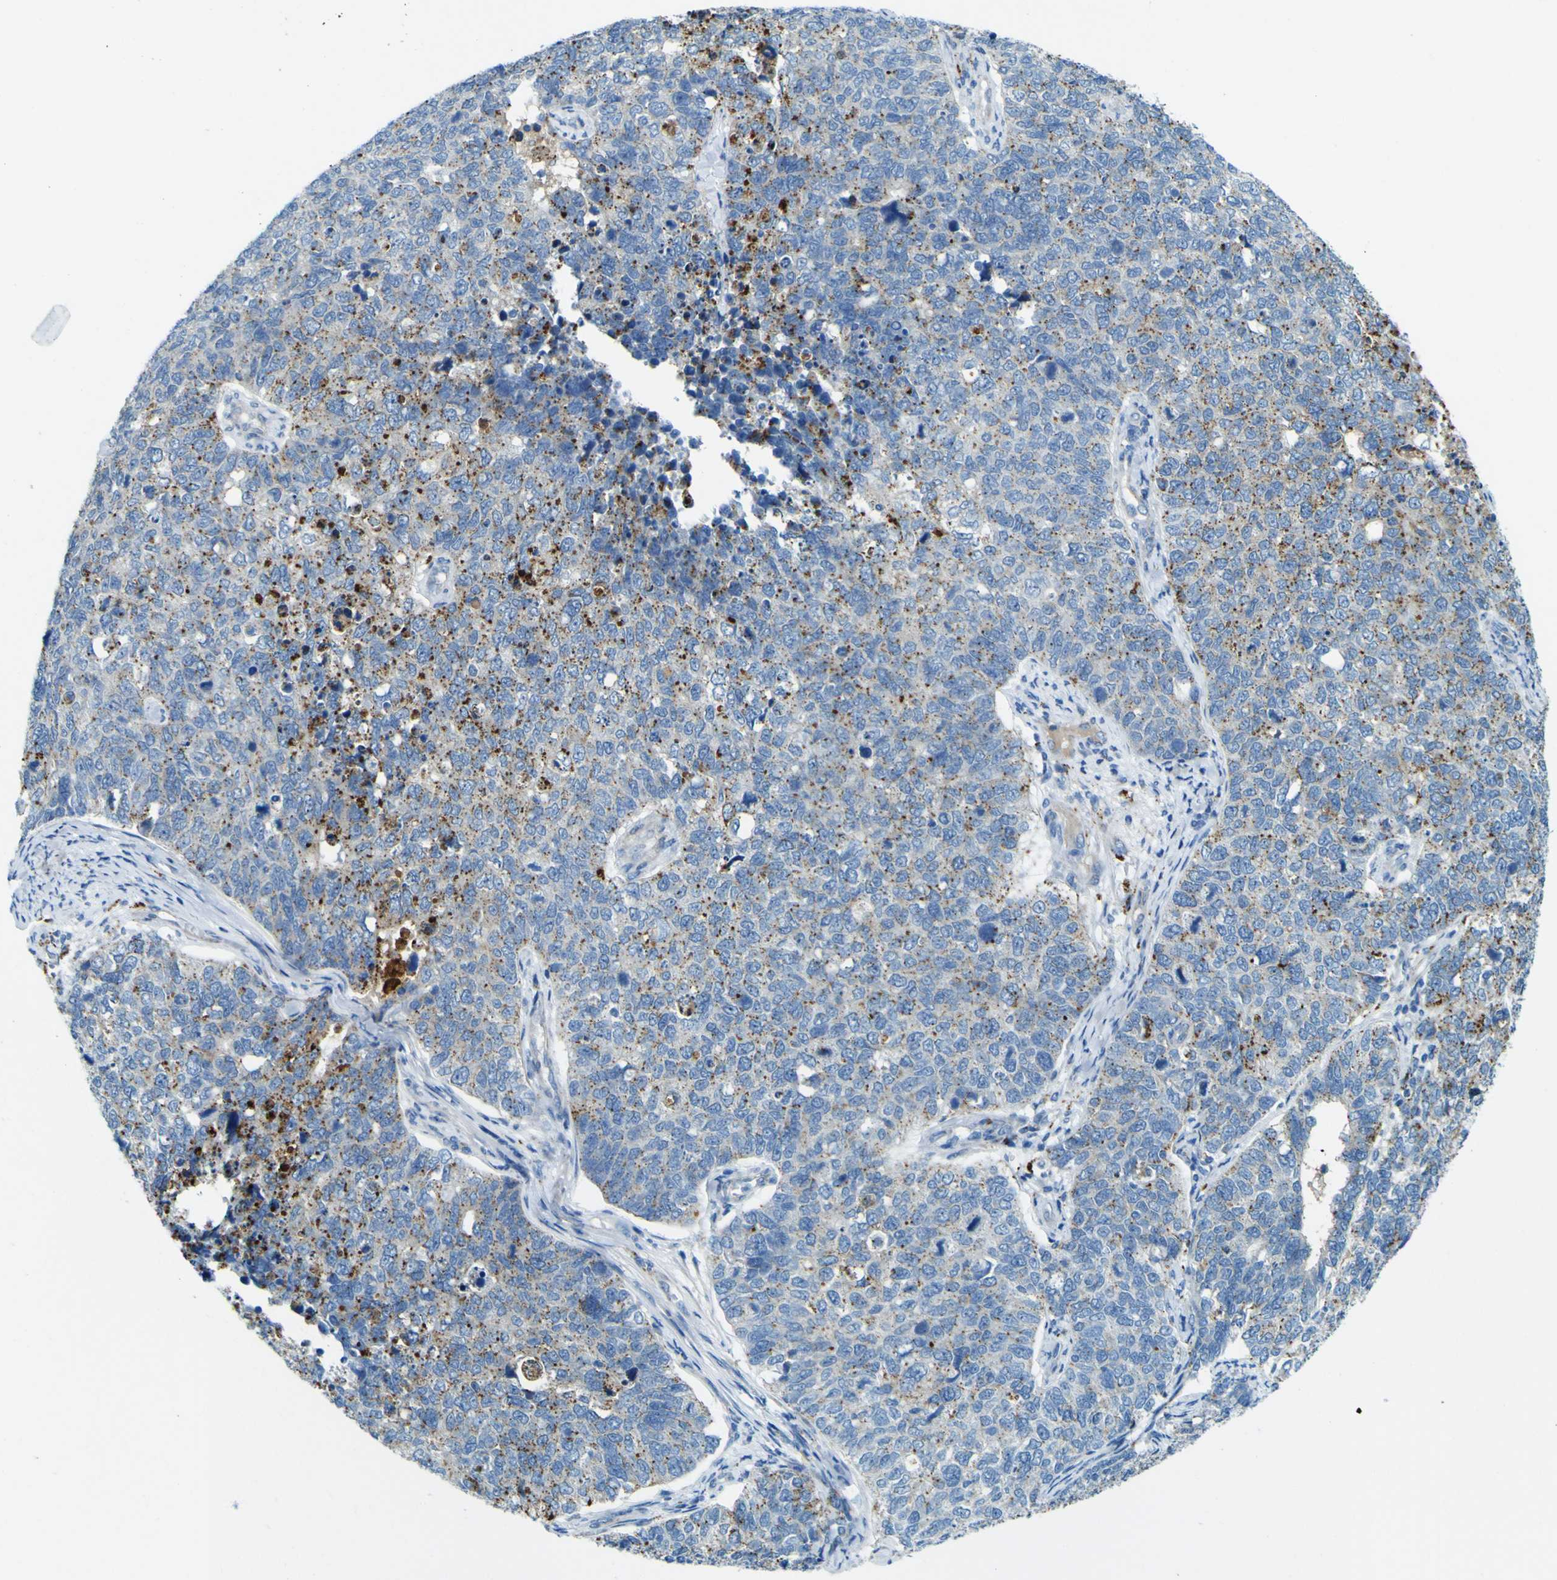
{"staining": {"intensity": "moderate", "quantity": "25%-75%", "location": "cytoplasmic/membranous"}, "tissue": "cervical cancer", "cell_type": "Tumor cells", "image_type": "cancer", "snomed": [{"axis": "morphology", "description": "Squamous cell carcinoma, NOS"}, {"axis": "topography", "description": "Cervix"}], "caption": "Human squamous cell carcinoma (cervical) stained with a brown dye reveals moderate cytoplasmic/membranous positive expression in approximately 25%-75% of tumor cells.", "gene": "PDE9A", "patient": {"sex": "female", "age": 63}}